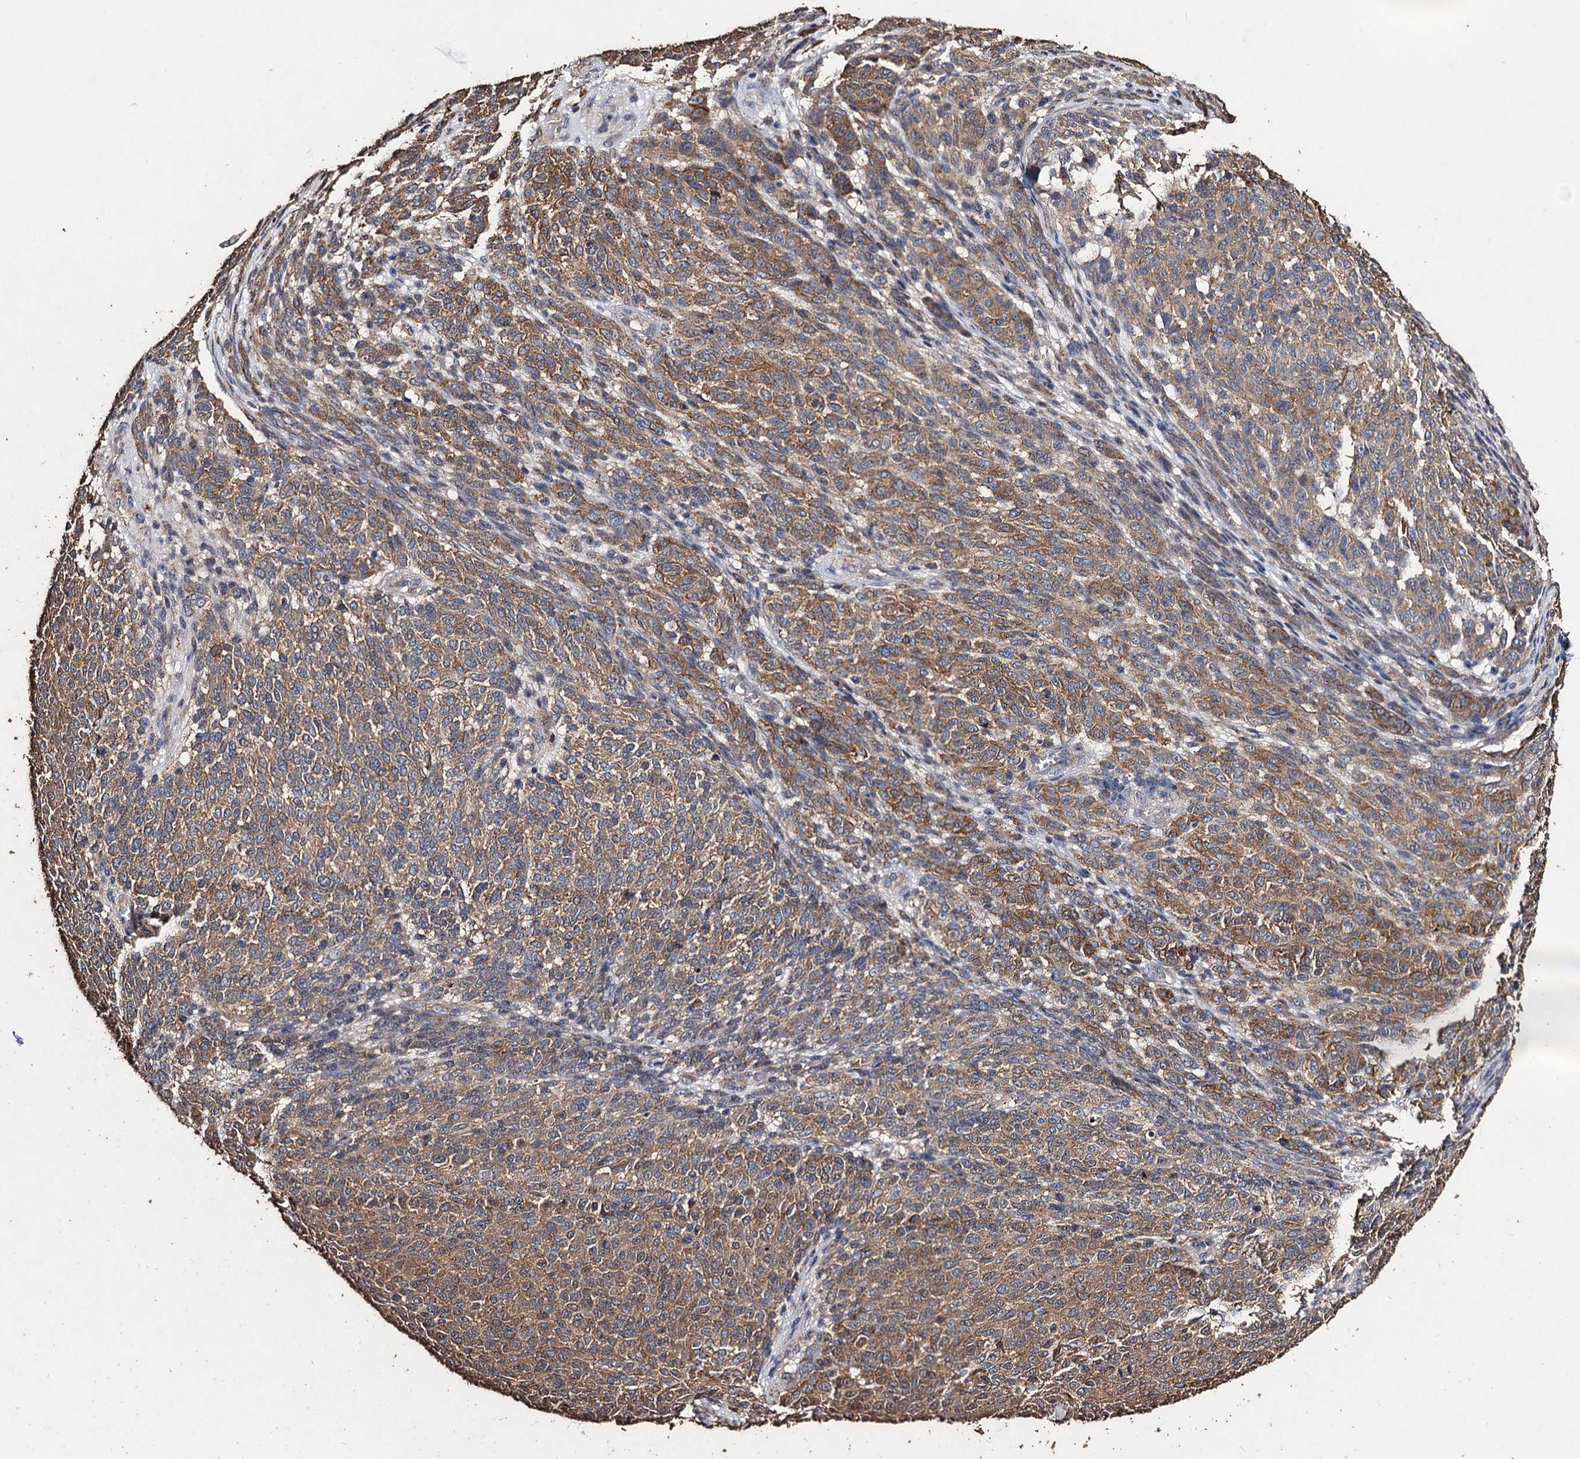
{"staining": {"intensity": "moderate", "quantity": ">75%", "location": "cytoplasmic/membranous"}, "tissue": "melanoma", "cell_type": "Tumor cells", "image_type": "cancer", "snomed": [{"axis": "morphology", "description": "Malignant melanoma, NOS"}, {"axis": "topography", "description": "Skin"}], "caption": "The micrograph demonstrates a brown stain indicating the presence of a protein in the cytoplasmic/membranous of tumor cells in malignant melanoma.", "gene": "SCUBE3", "patient": {"sex": "male", "age": 49}}